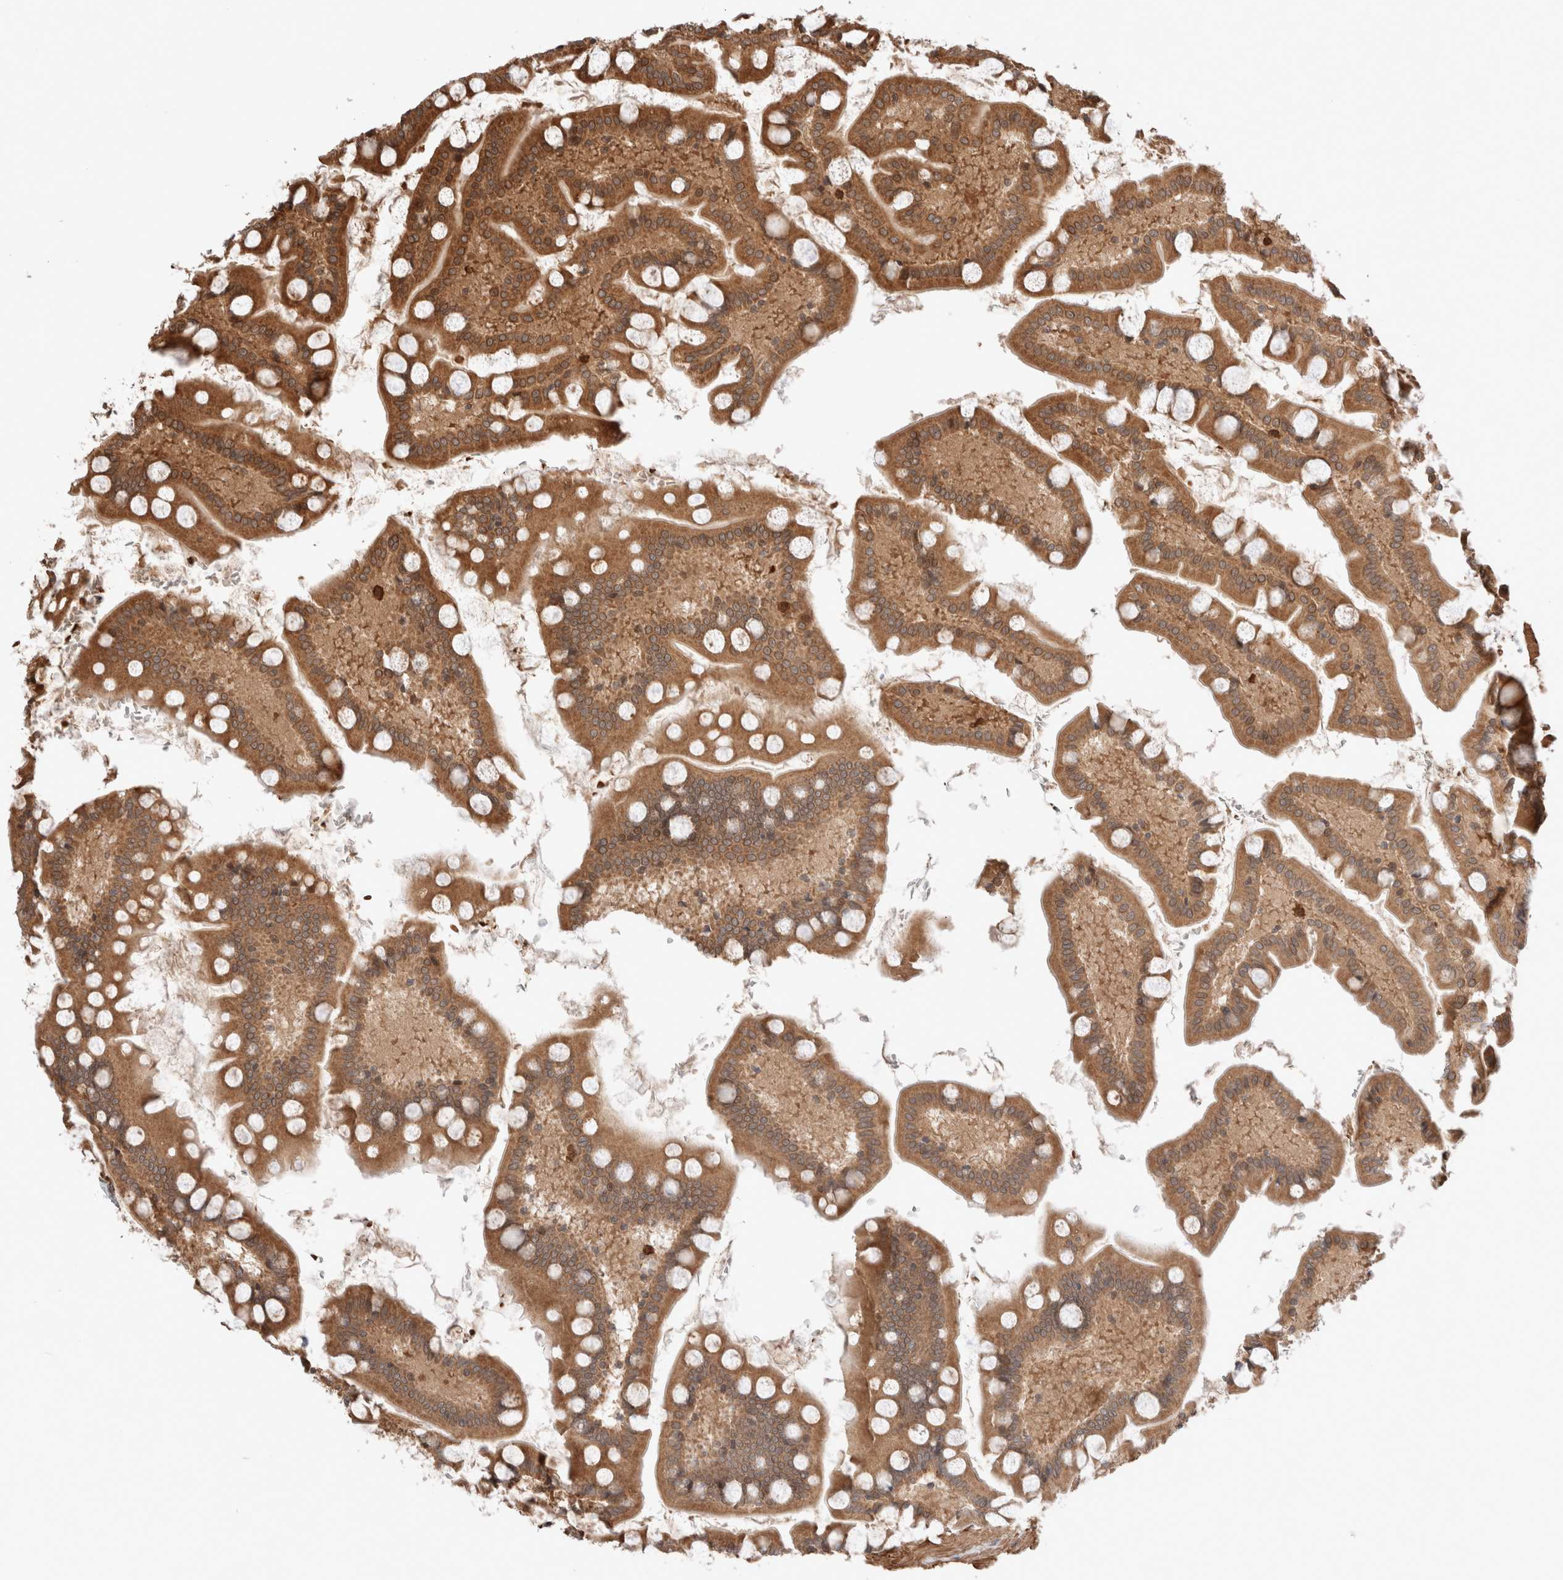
{"staining": {"intensity": "strong", "quantity": ">75%", "location": "cytoplasmic/membranous"}, "tissue": "small intestine", "cell_type": "Glandular cells", "image_type": "normal", "snomed": [{"axis": "morphology", "description": "Normal tissue, NOS"}, {"axis": "topography", "description": "Small intestine"}], "caption": "A histopathology image showing strong cytoplasmic/membranous staining in approximately >75% of glandular cells in normal small intestine, as visualized by brown immunohistochemical staining.", "gene": "ZNF649", "patient": {"sex": "male", "age": 41}}